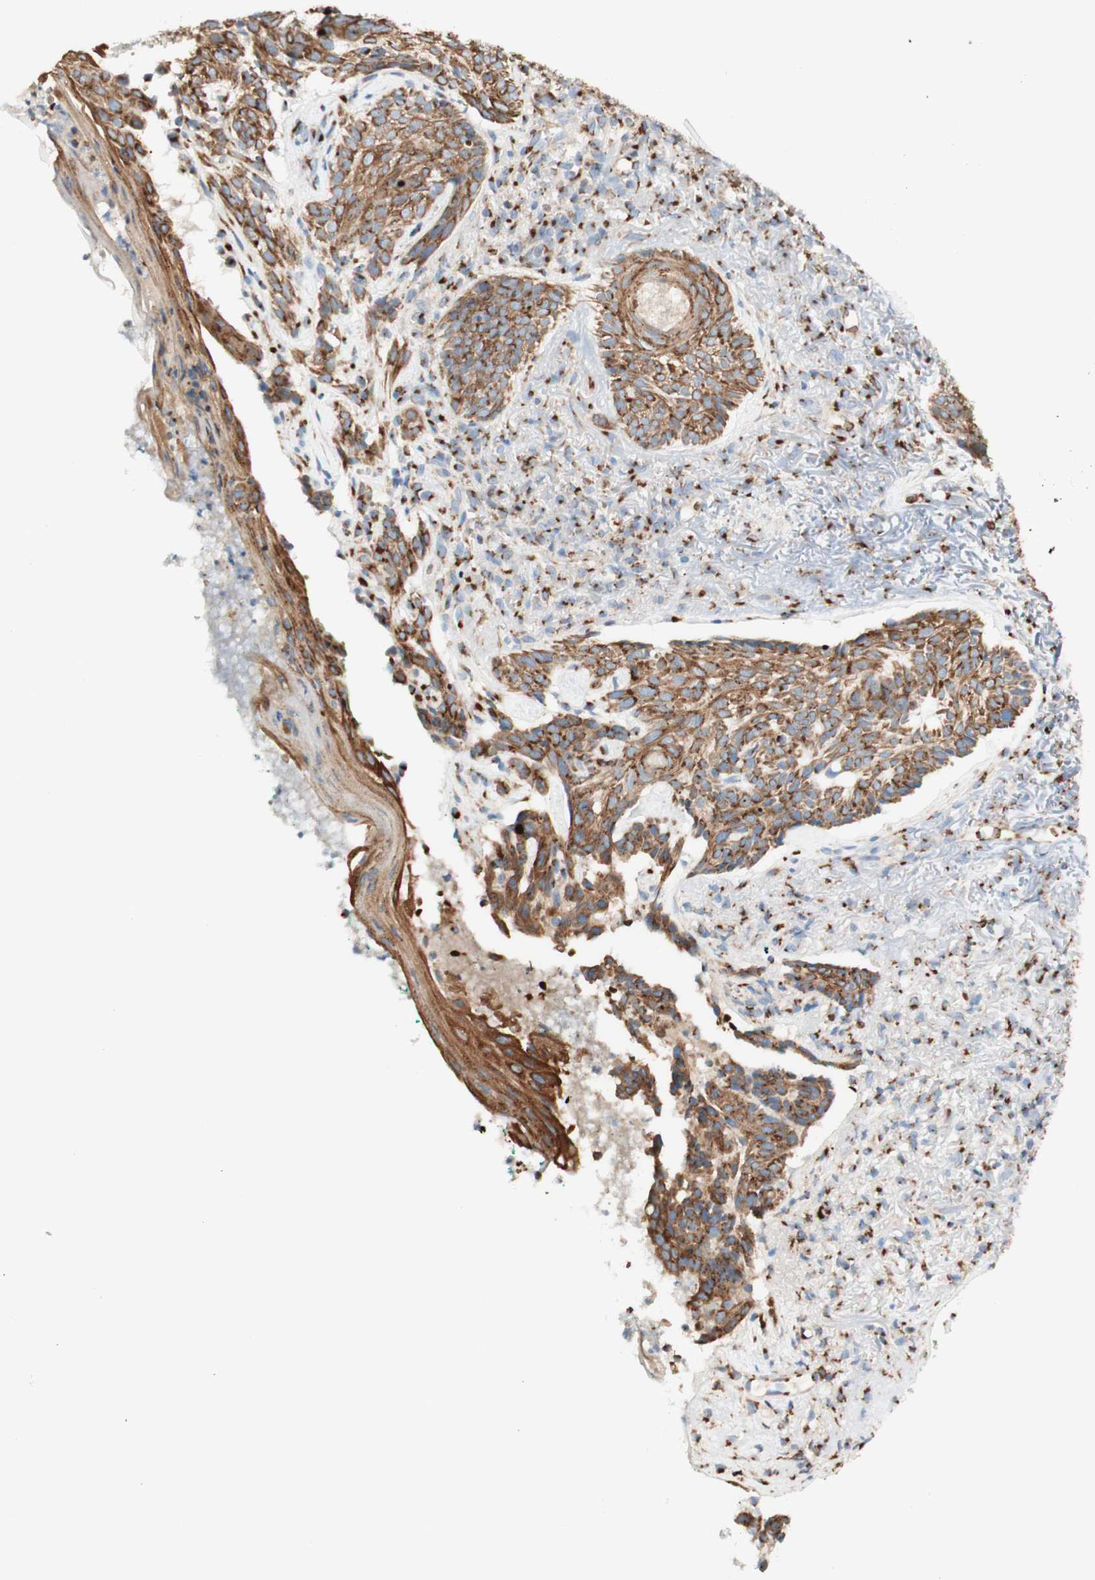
{"staining": {"intensity": "moderate", "quantity": ">75%", "location": "cytoplasmic/membranous"}, "tissue": "skin cancer", "cell_type": "Tumor cells", "image_type": "cancer", "snomed": [{"axis": "morphology", "description": "Basal cell carcinoma"}, {"axis": "topography", "description": "Skin"}], "caption": "DAB immunohistochemical staining of skin cancer (basal cell carcinoma) exhibits moderate cytoplasmic/membranous protein staining in approximately >75% of tumor cells. Nuclei are stained in blue.", "gene": "GOLGB1", "patient": {"sex": "male", "age": 43}}